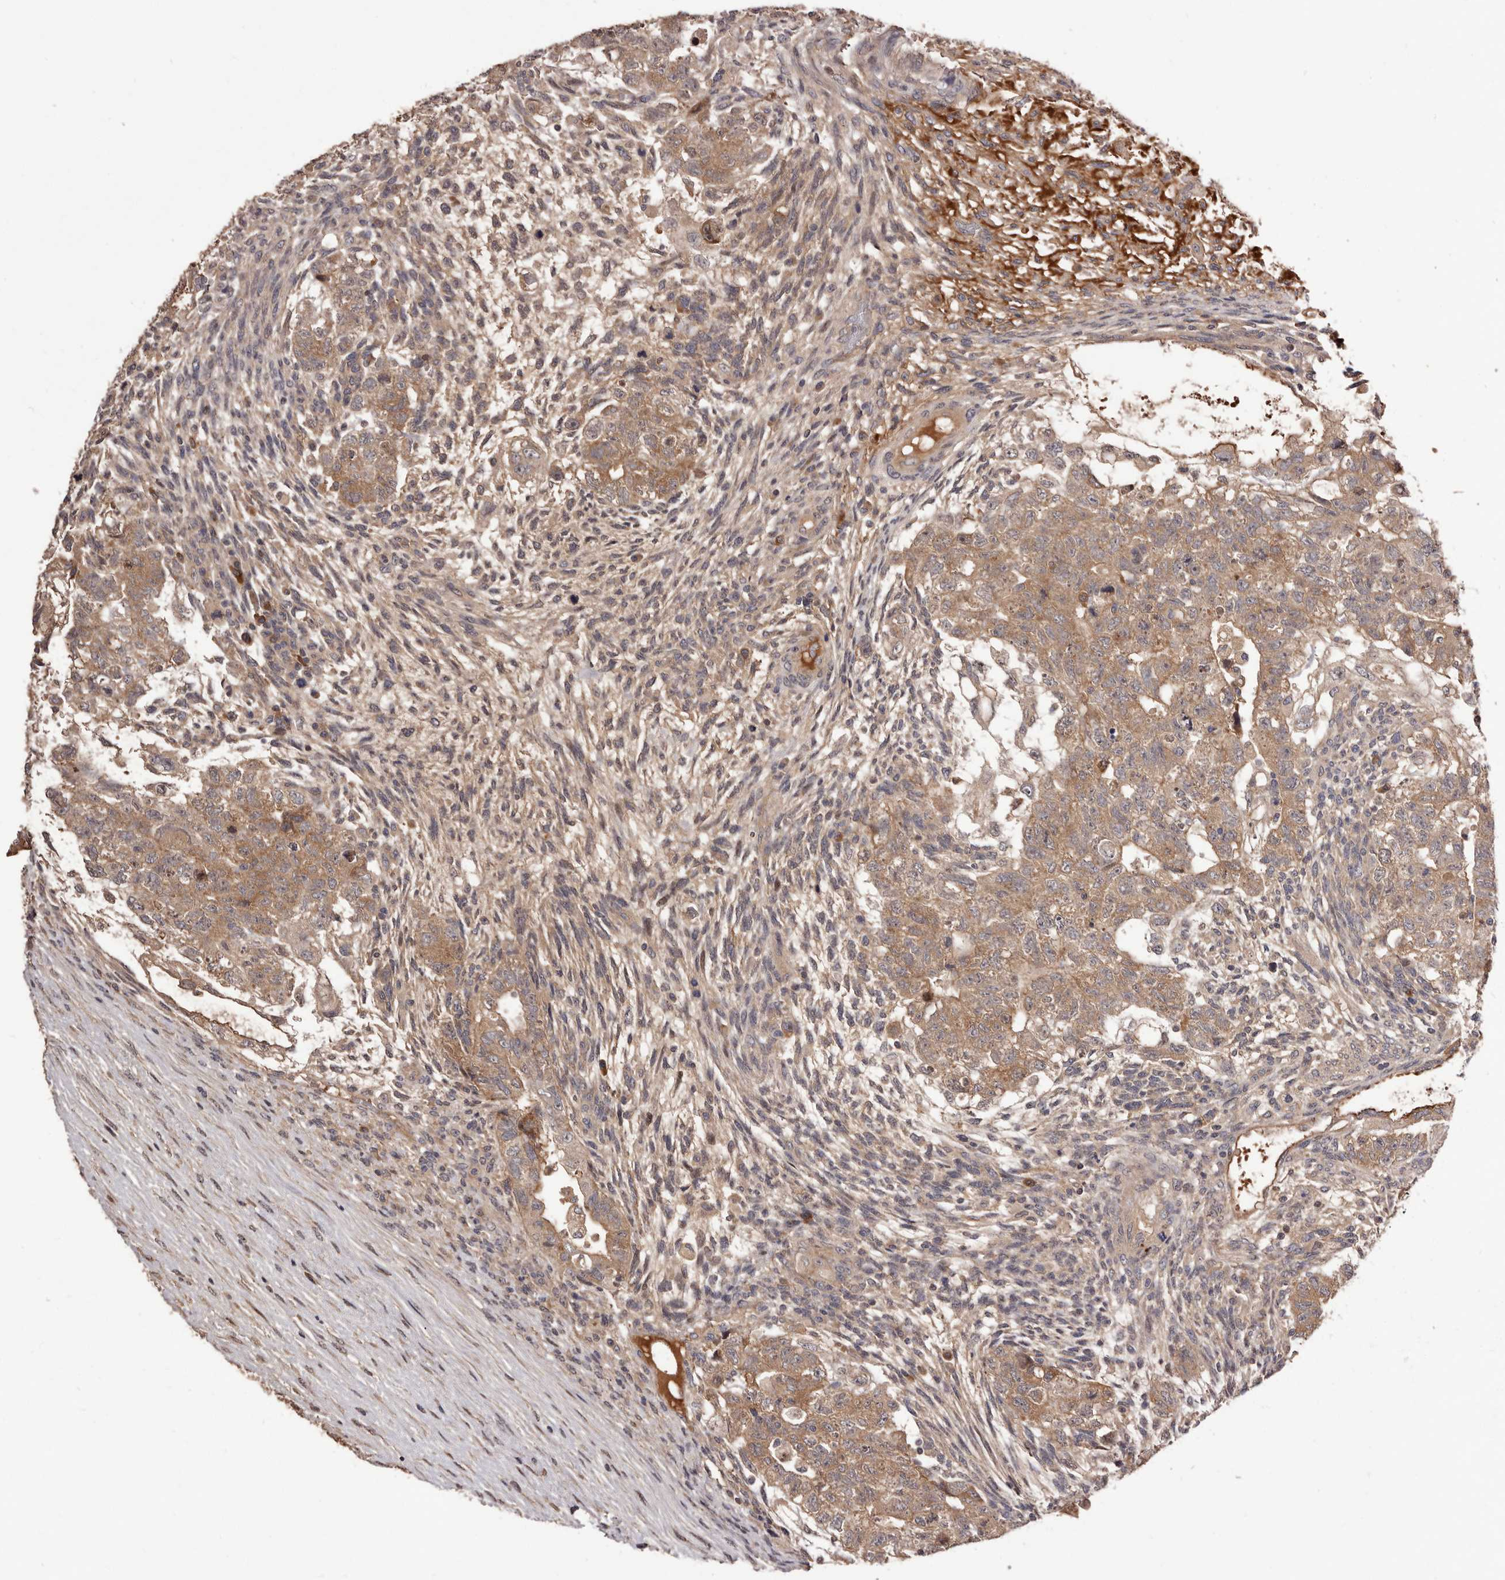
{"staining": {"intensity": "moderate", "quantity": ">75%", "location": "cytoplasmic/membranous"}, "tissue": "testis cancer", "cell_type": "Tumor cells", "image_type": "cancer", "snomed": [{"axis": "morphology", "description": "Normal tissue, NOS"}, {"axis": "morphology", "description": "Carcinoma, Embryonal, NOS"}, {"axis": "topography", "description": "Testis"}], "caption": "A brown stain labels moderate cytoplasmic/membranous staining of a protein in human embryonal carcinoma (testis) tumor cells.", "gene": "DOP1A", "patient": {"sex": "male", "age": 36}}